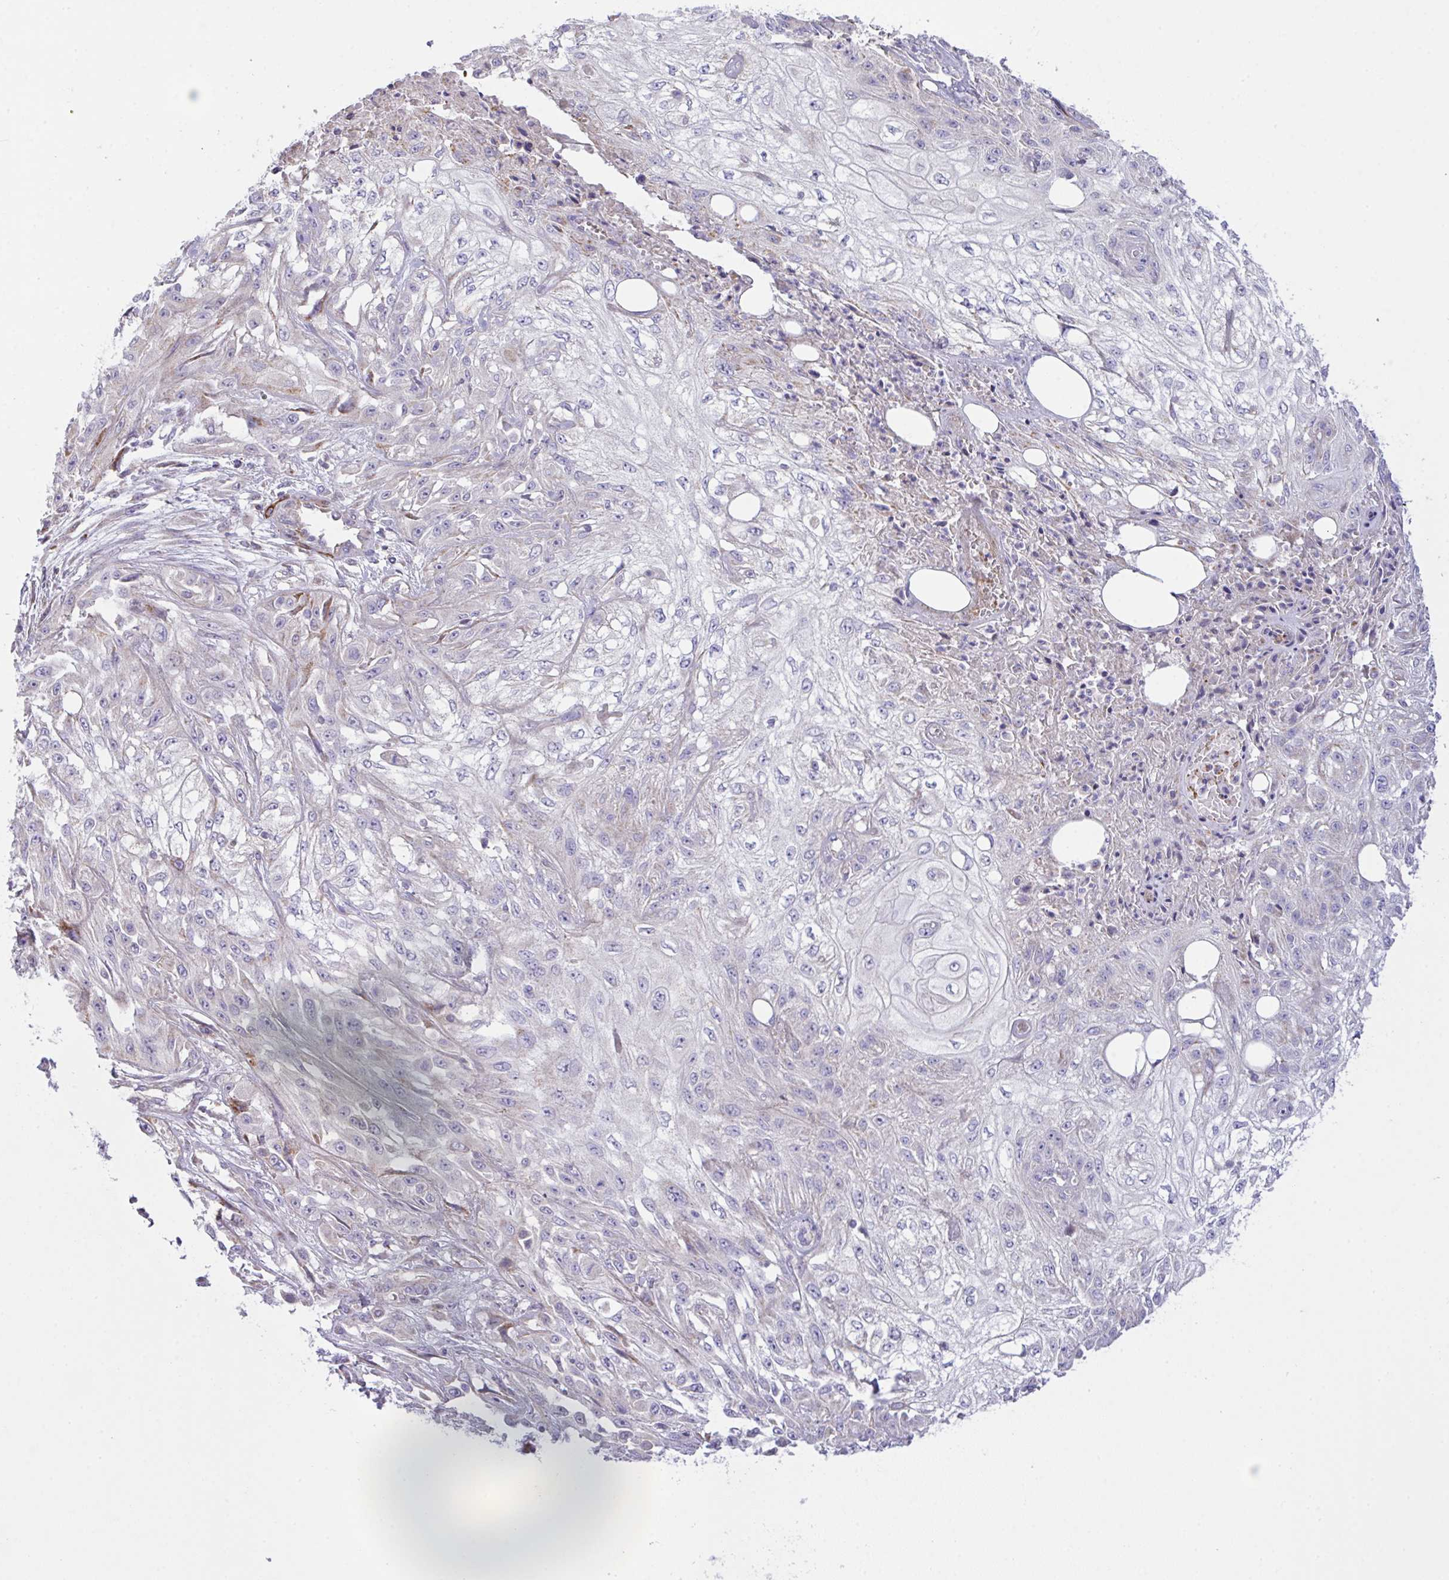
{"staining": {"intensity": "negative", "quantity": "none", "location": "none"}, "tissue": "skin cancer", "cell_type": "Tumor cells", "image_type": "cancer", "snomed": [{"axis": "morphology", "description": "Squamous cell carcinoma, NOS"}, {"axis": "morphology", "description": "Squamous cell carcinoma, metastatic, NOS"}, {"axis": "topography", "description": "Skin"}, {"axis": "topography", "description": "Lymph node"}], "caption": "The histopathology image demonstrates no staining of tumor cells in skin cancer. The staining is performed using DAB brown chromogen with nuclei counter-stained in using hematoxylin.", "gene": "CHDH", "patient": {"sex": "male", "age": 75}}